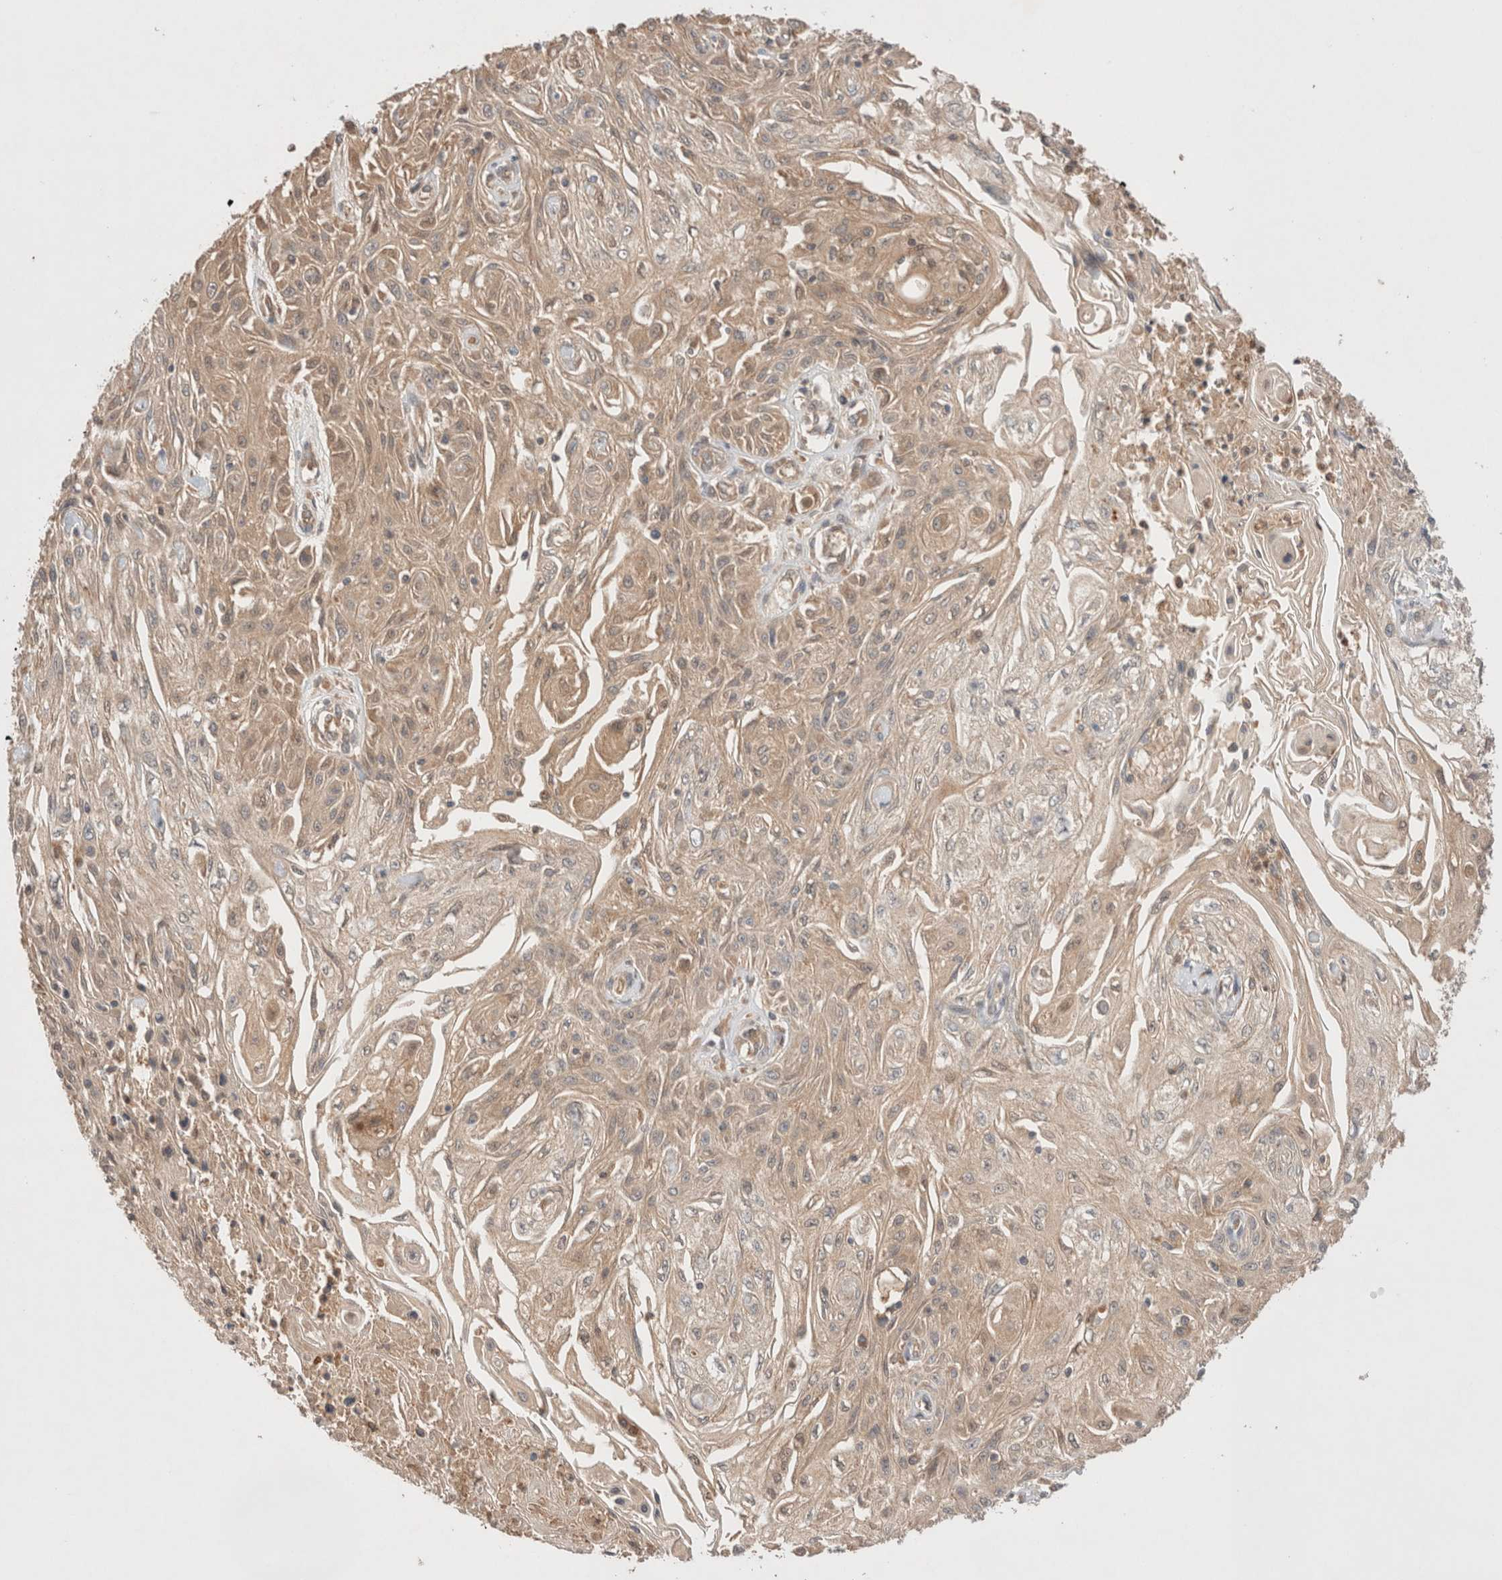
{"staining": {"intensity": "weak", "quantity": ">75%", "location": "cytoplasmic/membranous"}, "tissue": "skin cancer", "cell_type": "Tumor cells", "image_type": "cancer", "snomed": [{"axis": "morphology", "description": "Squamous cell carcinoma, NOS"}, {"axis": "morphology", "description": "Squamous cell carcinoma, metastatic, NOS"}, {"axis": "topography", "description": "Skin"}, {"axis": "topography", "description": "Lymph node"}], "caption": "Tumor cells reveal low levels of weak cytoplasmic/membranous expression in approximately >75% of cells in squamous cell carcinoma (skin).", "gene": "CARNMT1", "patient": {"sex": "male", "age": 75}}